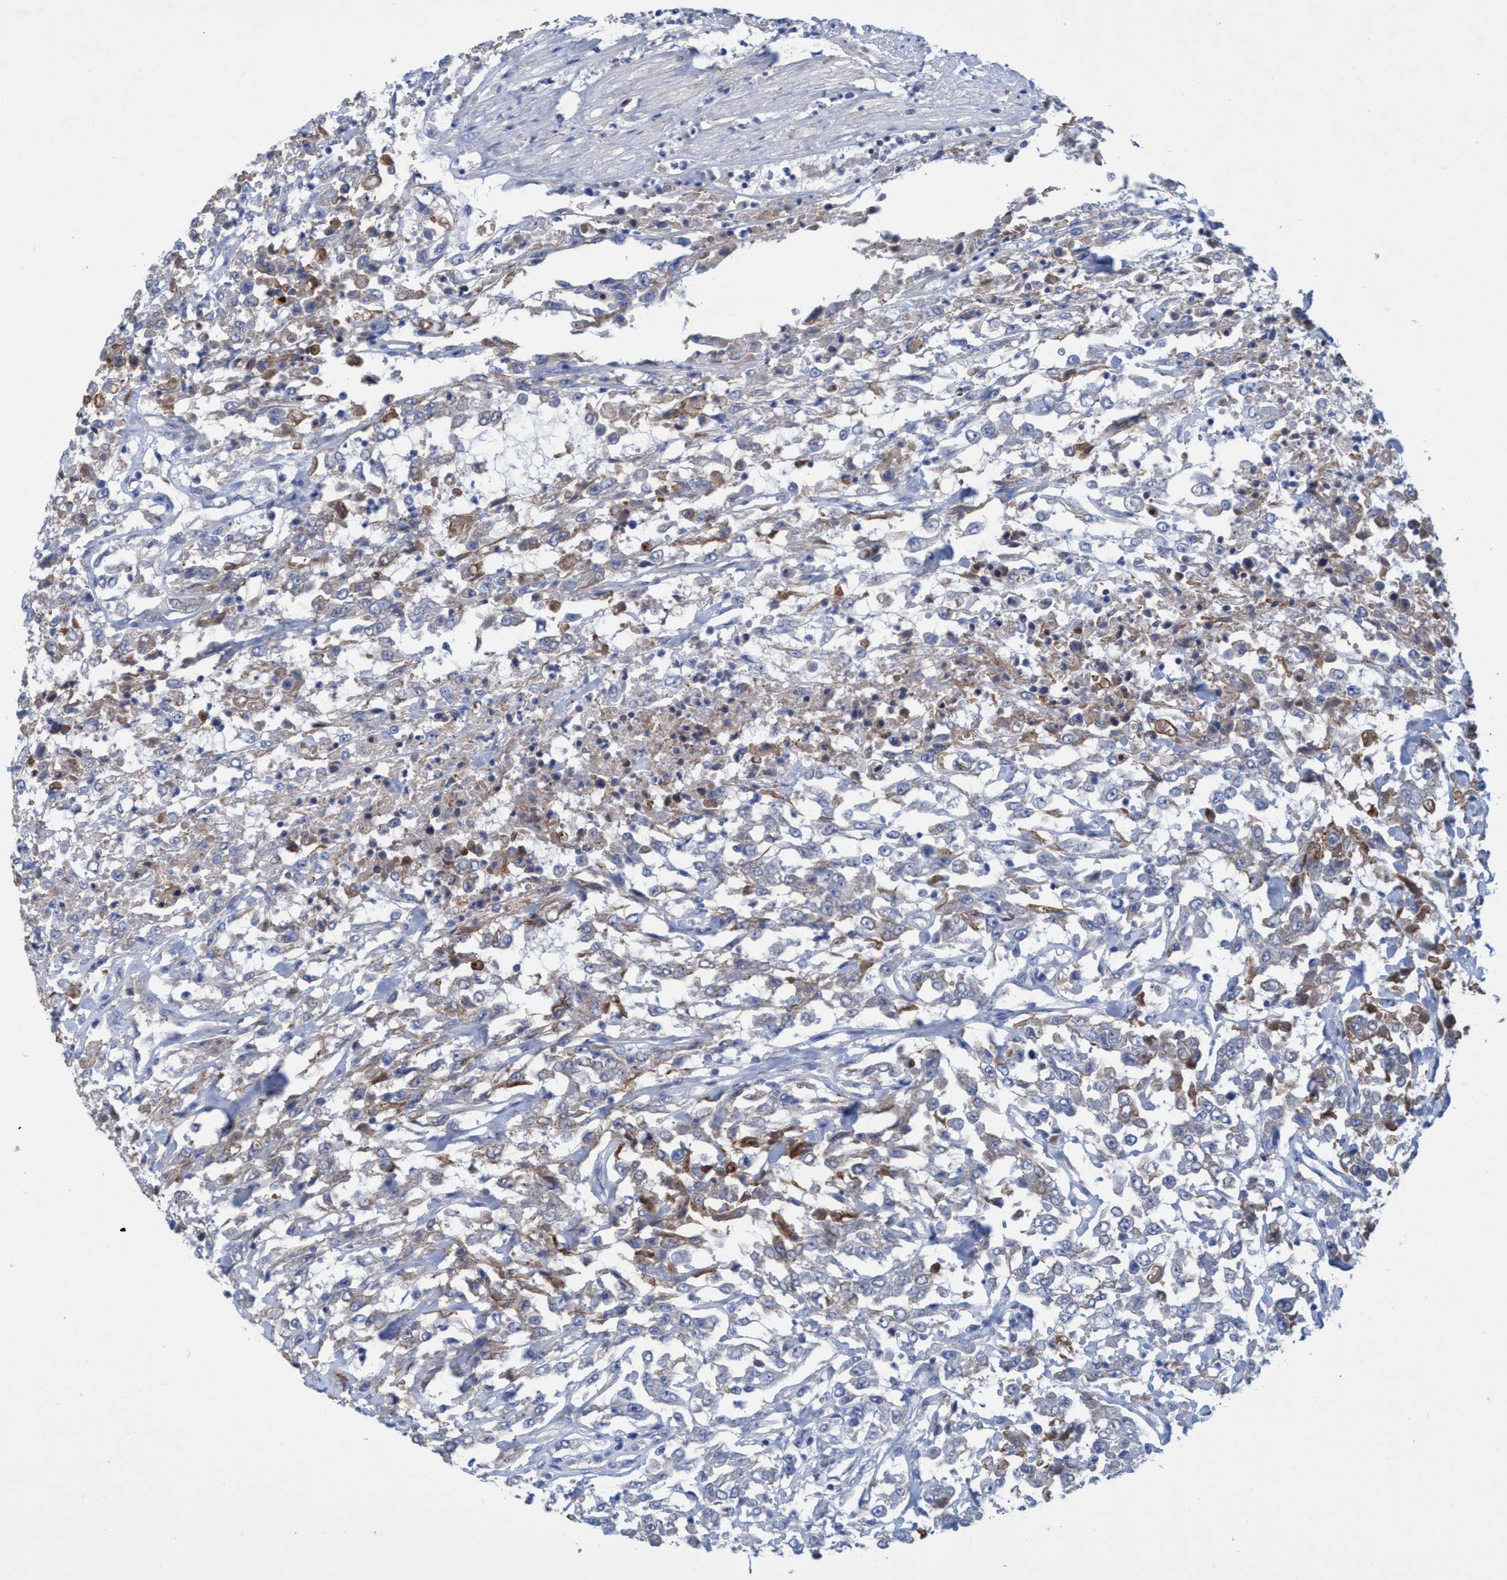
{"staining": {"intensity": "moderate", "quantity": "<25%", "location": "cytoplasmic/membranous"}, "tissue": "urothelial cancer", "cell_type": "Tumor cells", "image_type": "cancer", "snomed": [{"axis": "morphology", "description": "Urothelial carcinoma, High grade"}, {"axis": "topography", "description": "Urinary bladder"}], "caption": "Urothelial cancer stained for a protein demonstrates moderate cytoplasmic/membranous positivity in tumor cells.", "gene": "GULP1", "patient": {"sex": "male", "age": 46}}